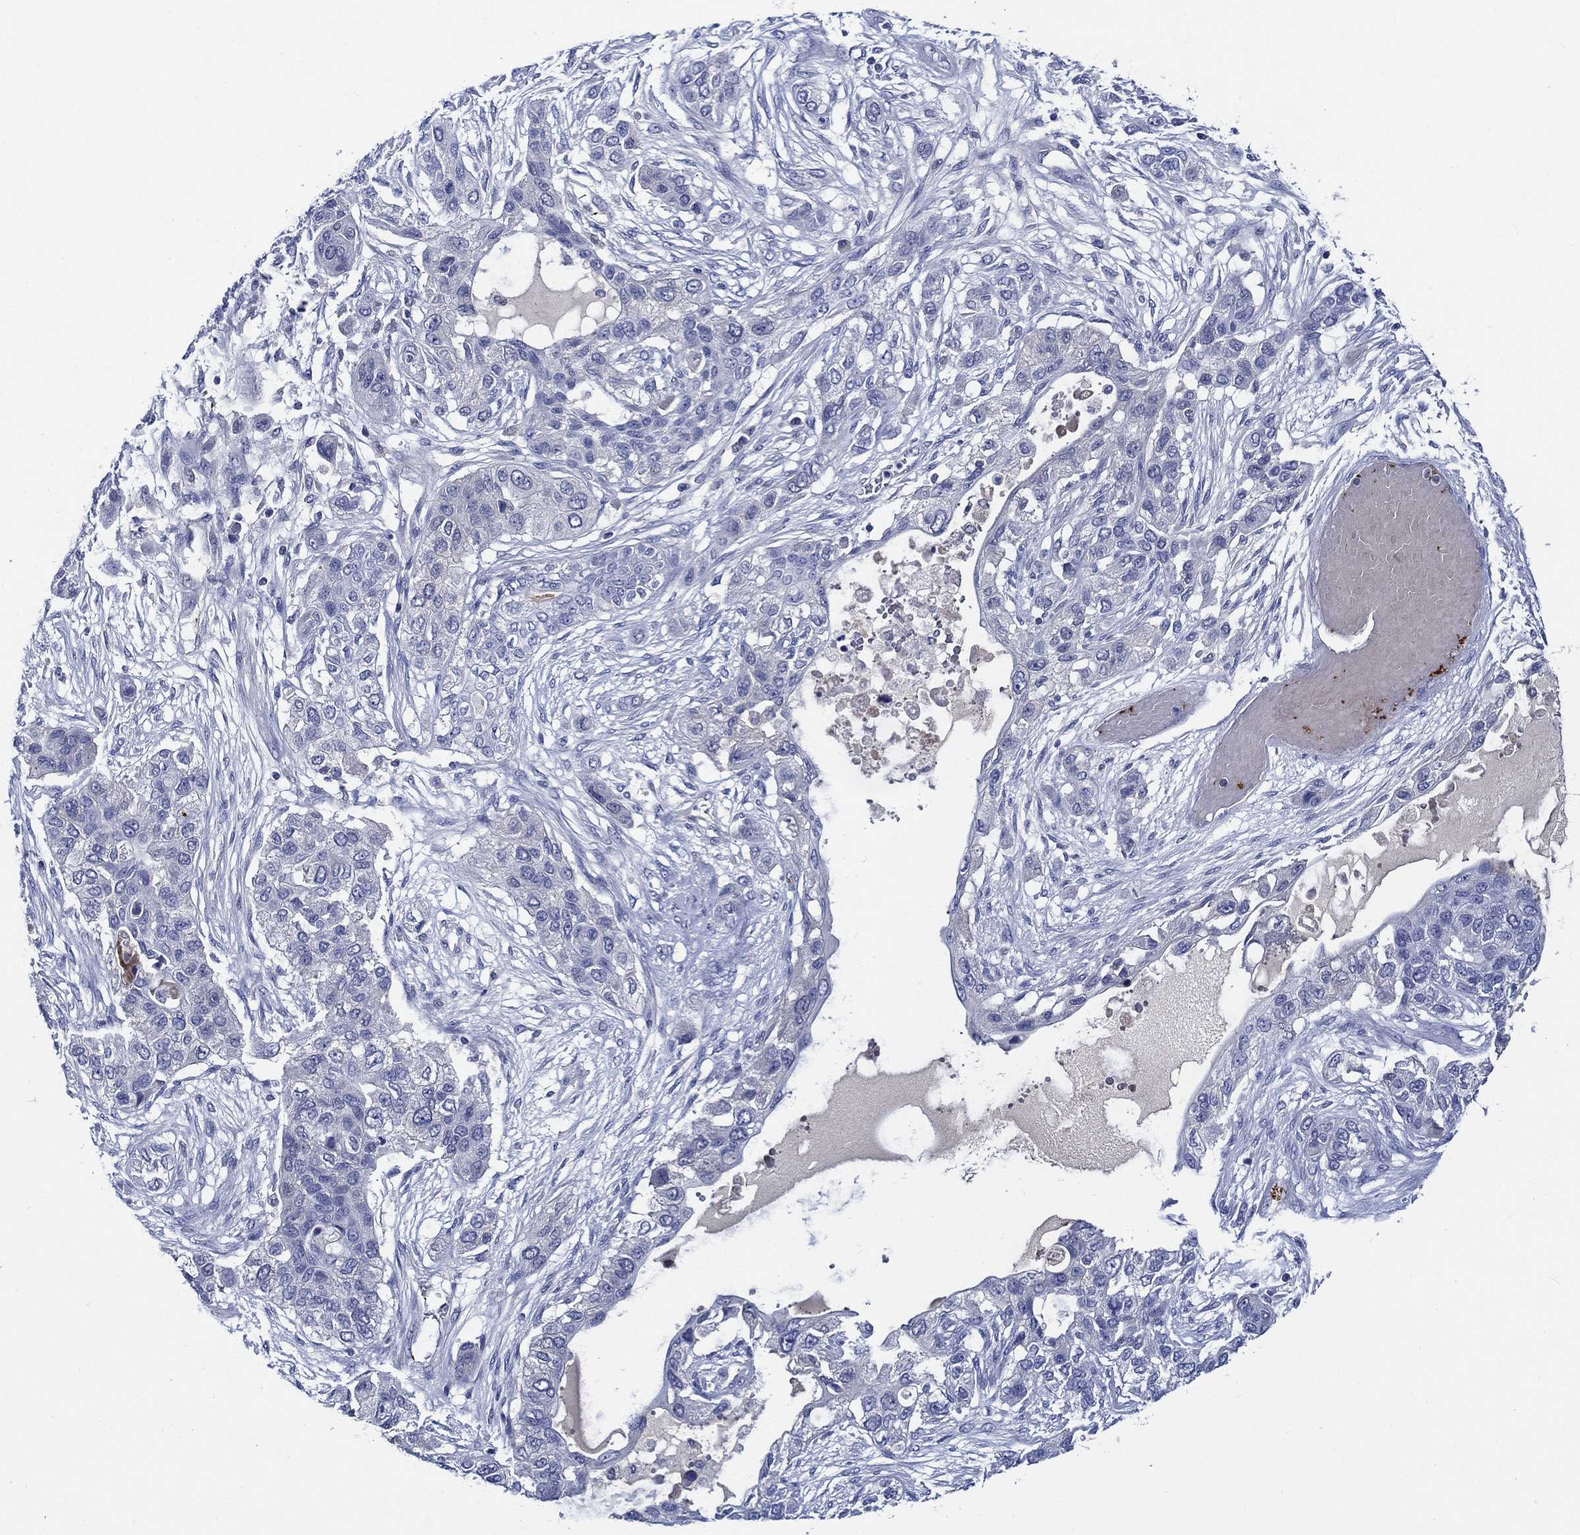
{"staining": {"intensity": "negative", "quantity": "none", "location": "none"}, "tissue": "lung cancer", "cell_type": "Tumor cells", "image_type": "cancer", "snomed": [{"axis": "morphology", "description": "Squamous cell carcinoma, NOS"}, {"axis": "topography", "description": "Lung"}], "caption": "Immunohistochemistry image of neoplastic tissue: human squamous cell carcinoma (lung) stained with DAB demonstrates no significant protein staining in tumor cells.", "gene": "ALOX12", "patient": {"sex": "female", "age": 70}}